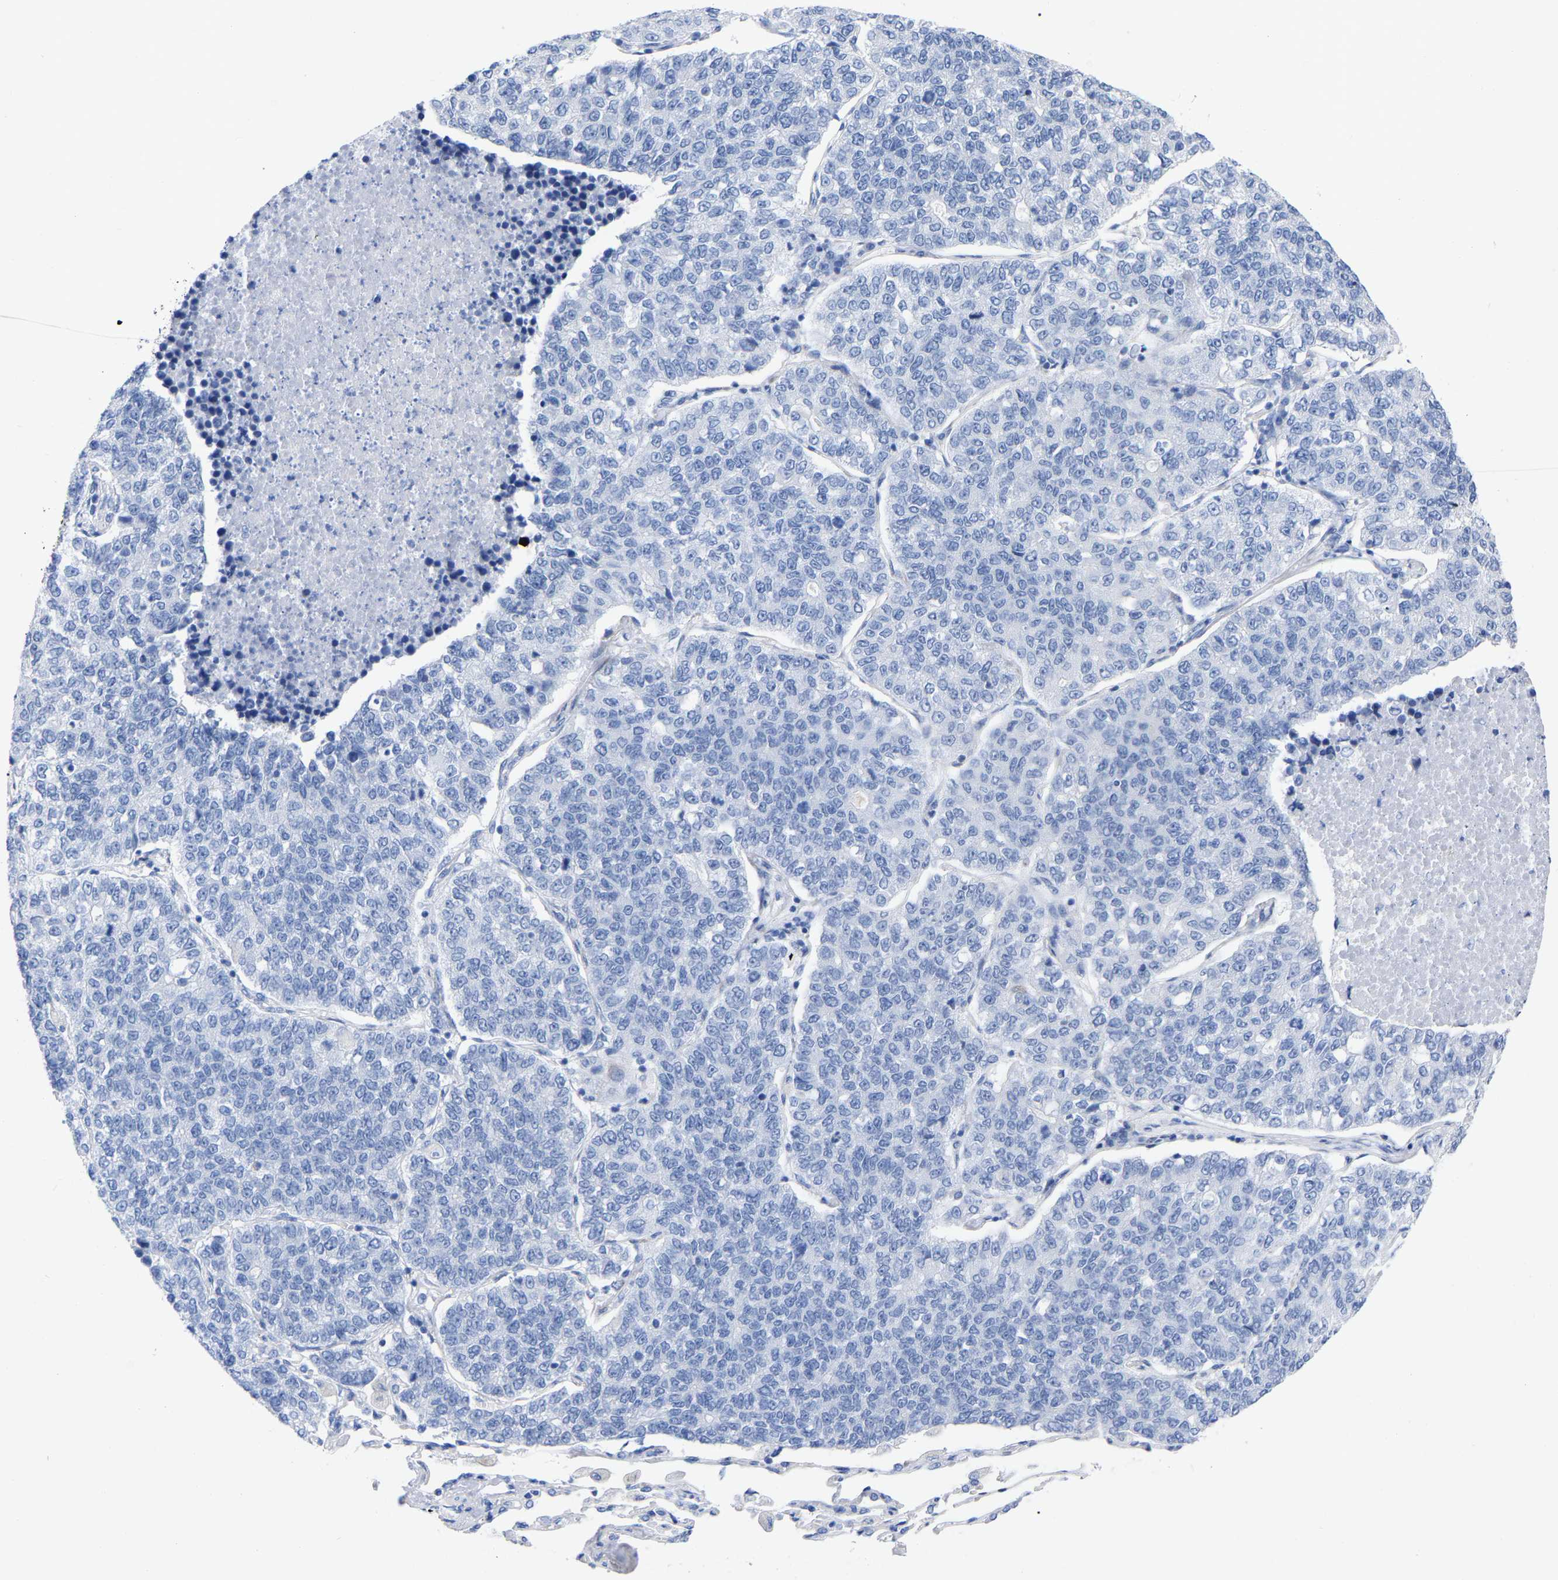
{"staining": {"intensity": "negative", "quantity": "none", "location": "none"}, "tissue": "lung cancer", "cell_type": "Tumor cells", "image_type": "cancer", "snomed": [{"axis": "morphology", "description": "Adenocarcinoma, NOS"}, {"axis": "topography", "description": "Lung"}], "caption": "Protein analysis of lung adenocarcinoma exhibits no significant staining in tumor cells.", "gene": "HAPLN1", "patient": {"sex": "male", "age": 49}}